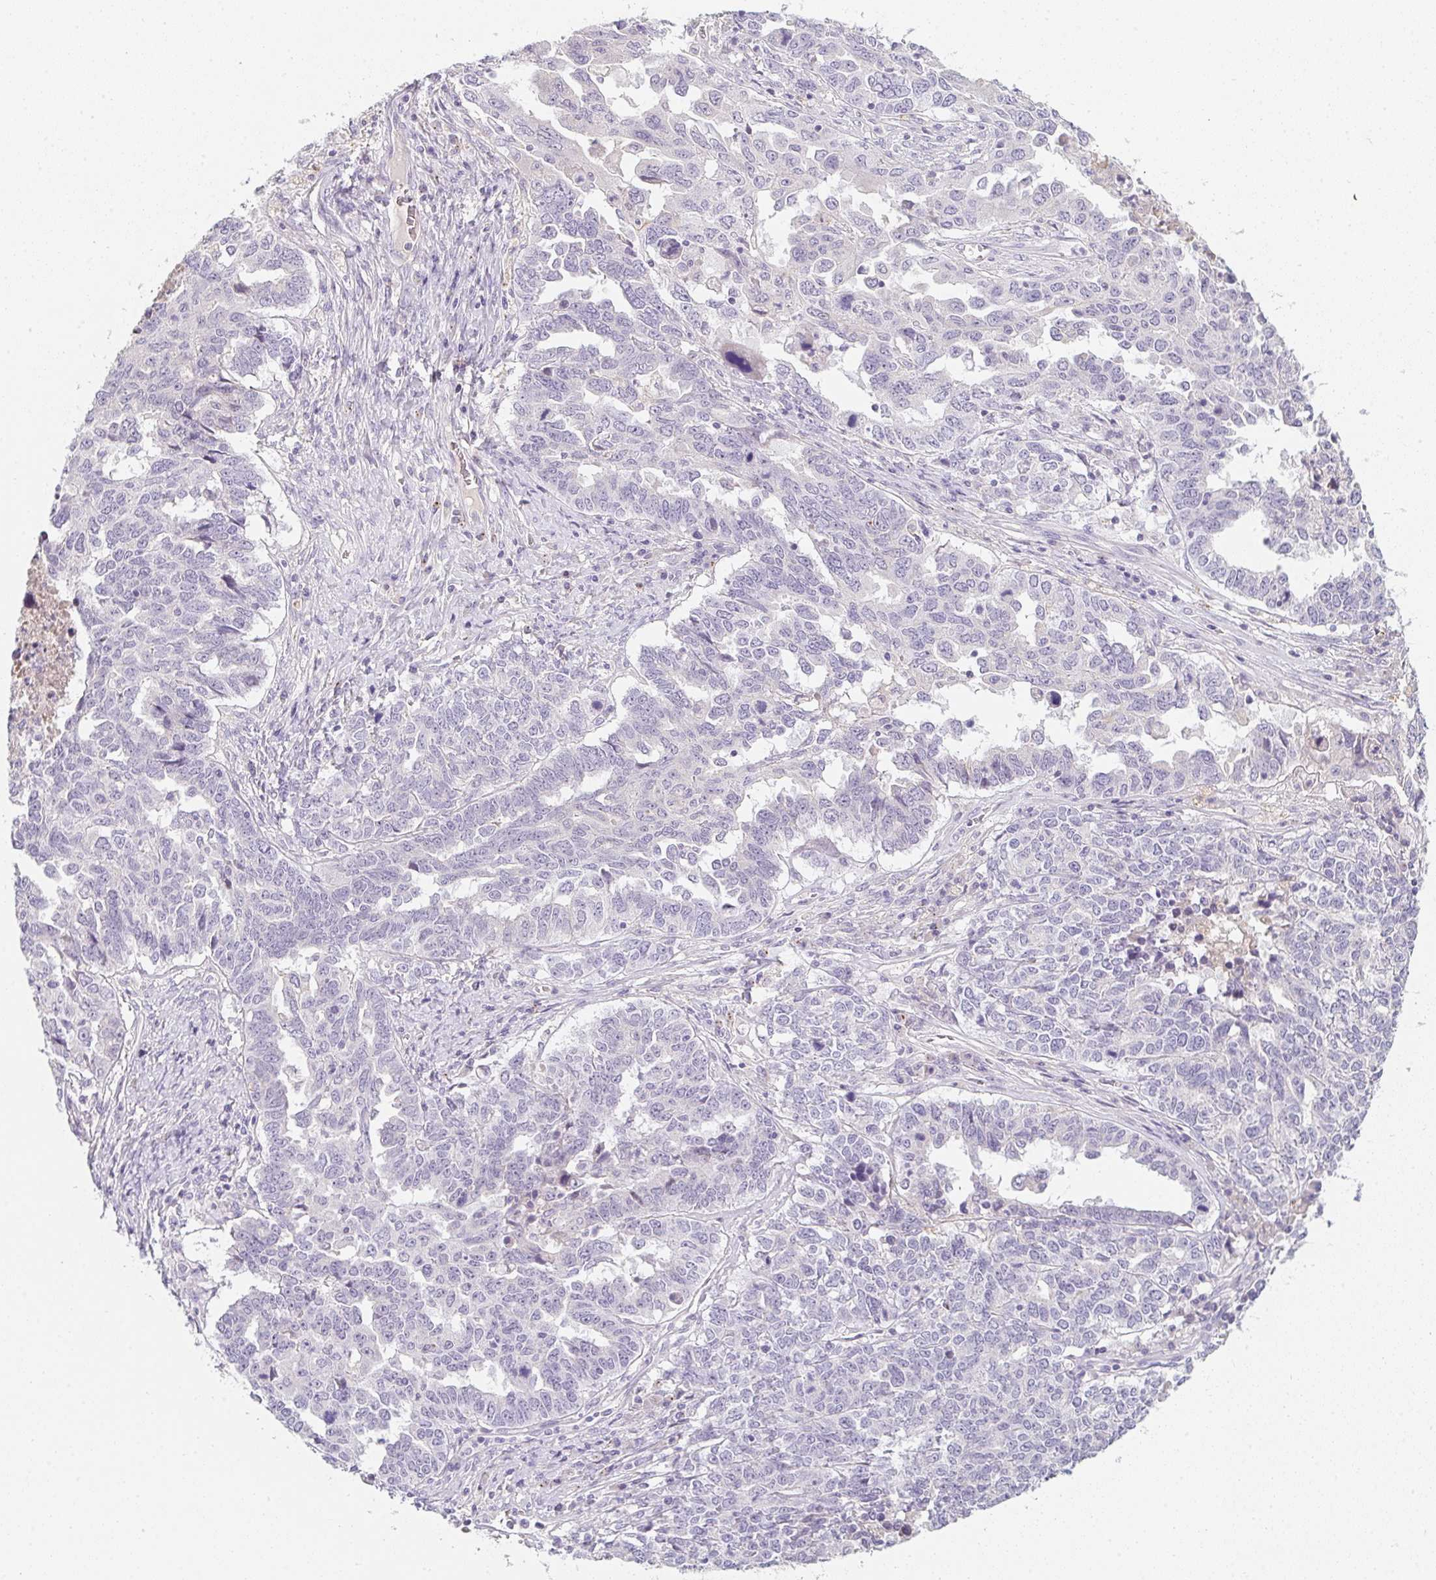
{"staining": {"intensity": "negative", "quantity": "none", "location": "none"}, "tissue": "ovarian cancer", "cell_type": "Tumor cells", "image_type": "cancer", "snomed": [{"axis": "morphology", "description": "Carcinoma, endometroid"}, {"axis": "topography", "description": "Ovary"}], "caption": "Ovarian cancer (endometroid carcinoma) was stained to show a protein in brown. There is no significant positivity in tumor cells.", "gene": "C1QTNF8", "patient": {"sex": "female", "age": 62}}